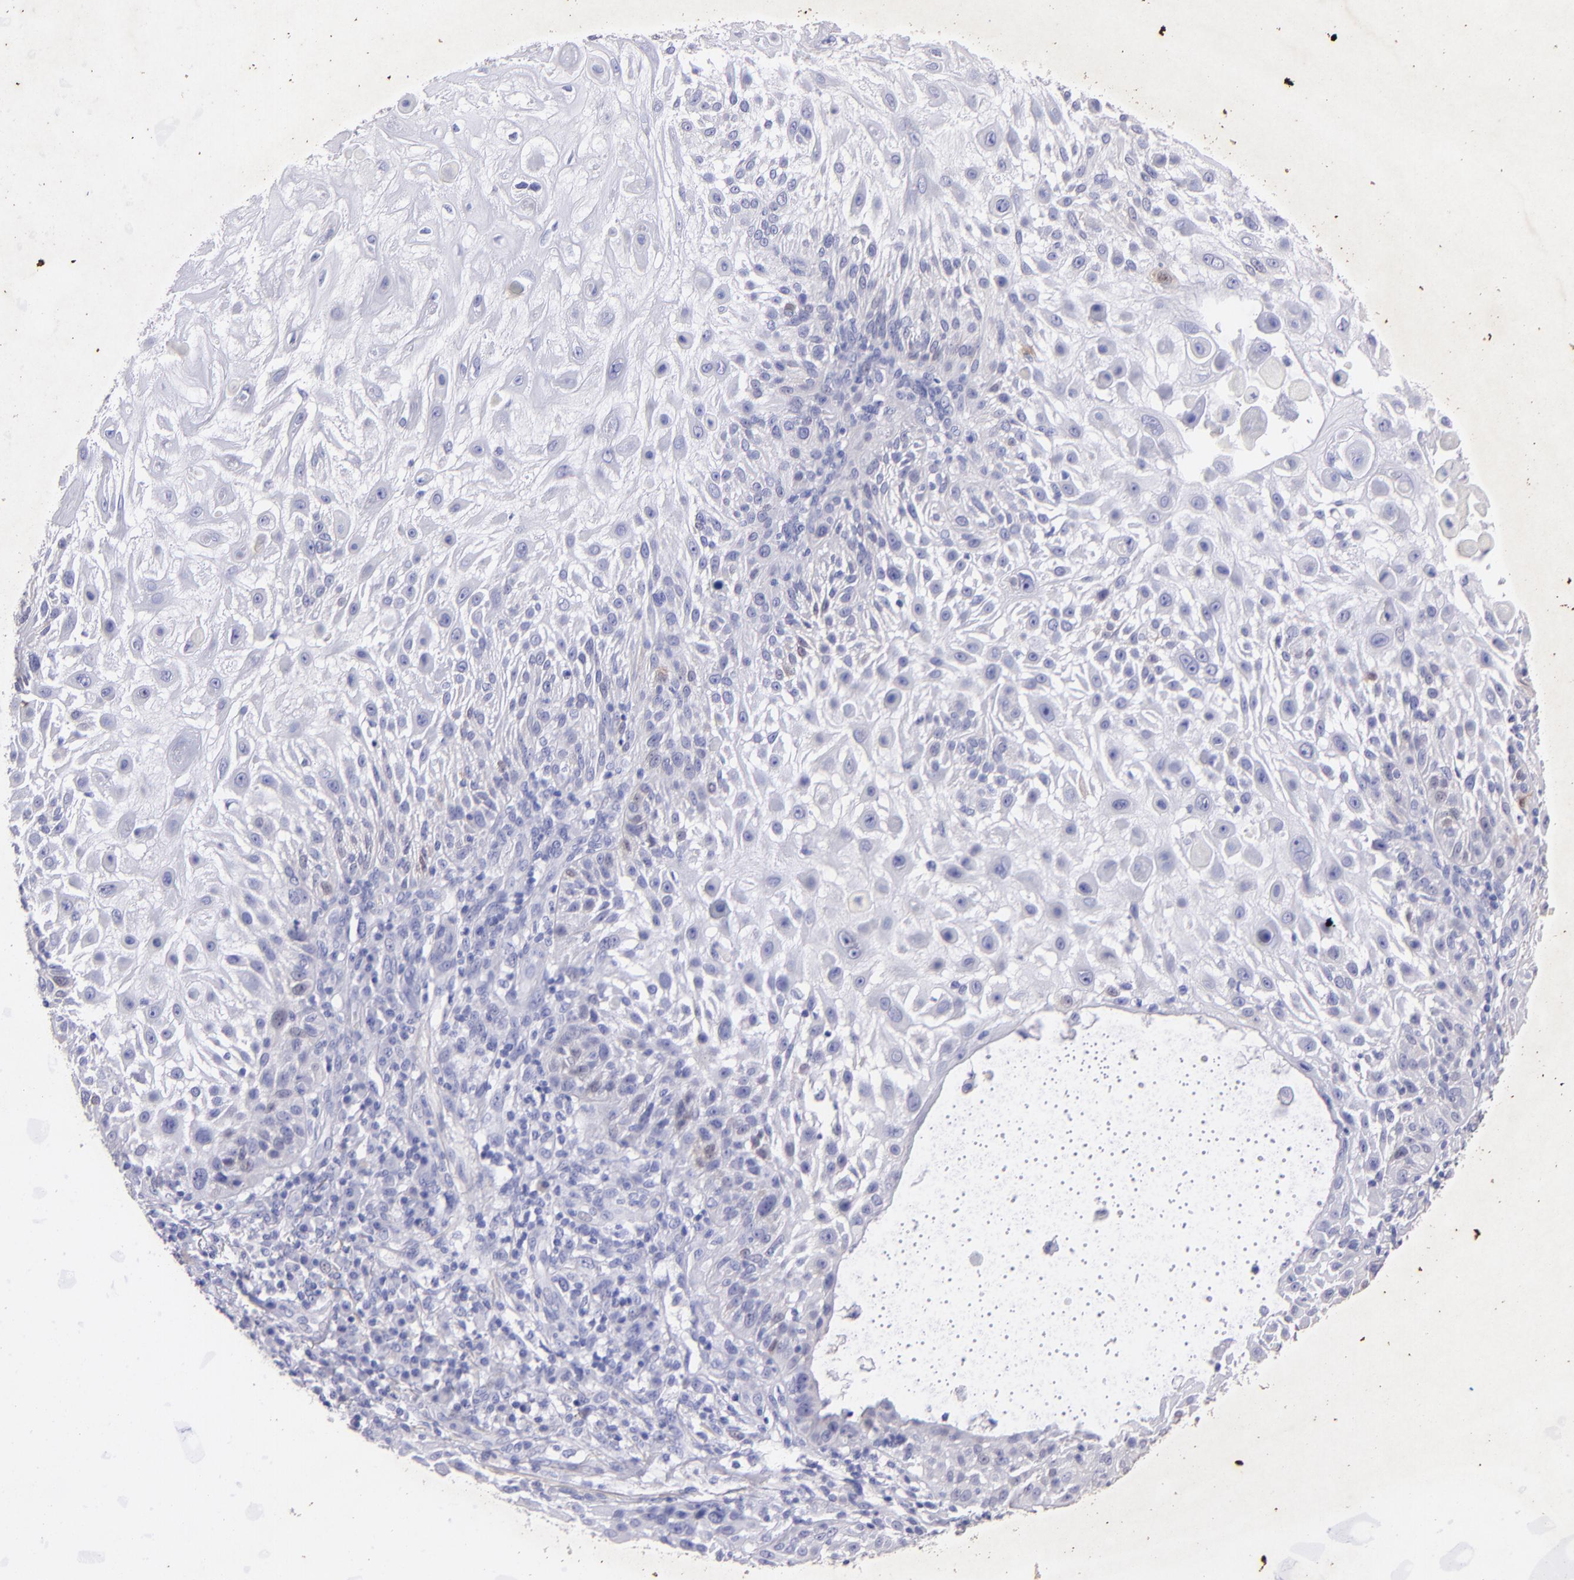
{"staining": {"intensity": "negative", "quantity": "none", "location": "none"}, "tissue": "skin cancer", "cell_type": "Tumor cells", "image_type": "cancer", "snomed": [{"axis": "morphology", "description": "Squamous cell carcinoma, NOS"}, {"axis": "topography", "description": "Skin"}], "caption": "Immunohistochemistry micrograph of skin cancer (squamous cell carcinoma) stained for a protein (brown), which displays no staining in tumor cells.", "gene": "UCHL1", "patient": {"sex": "female", "age": 89}}